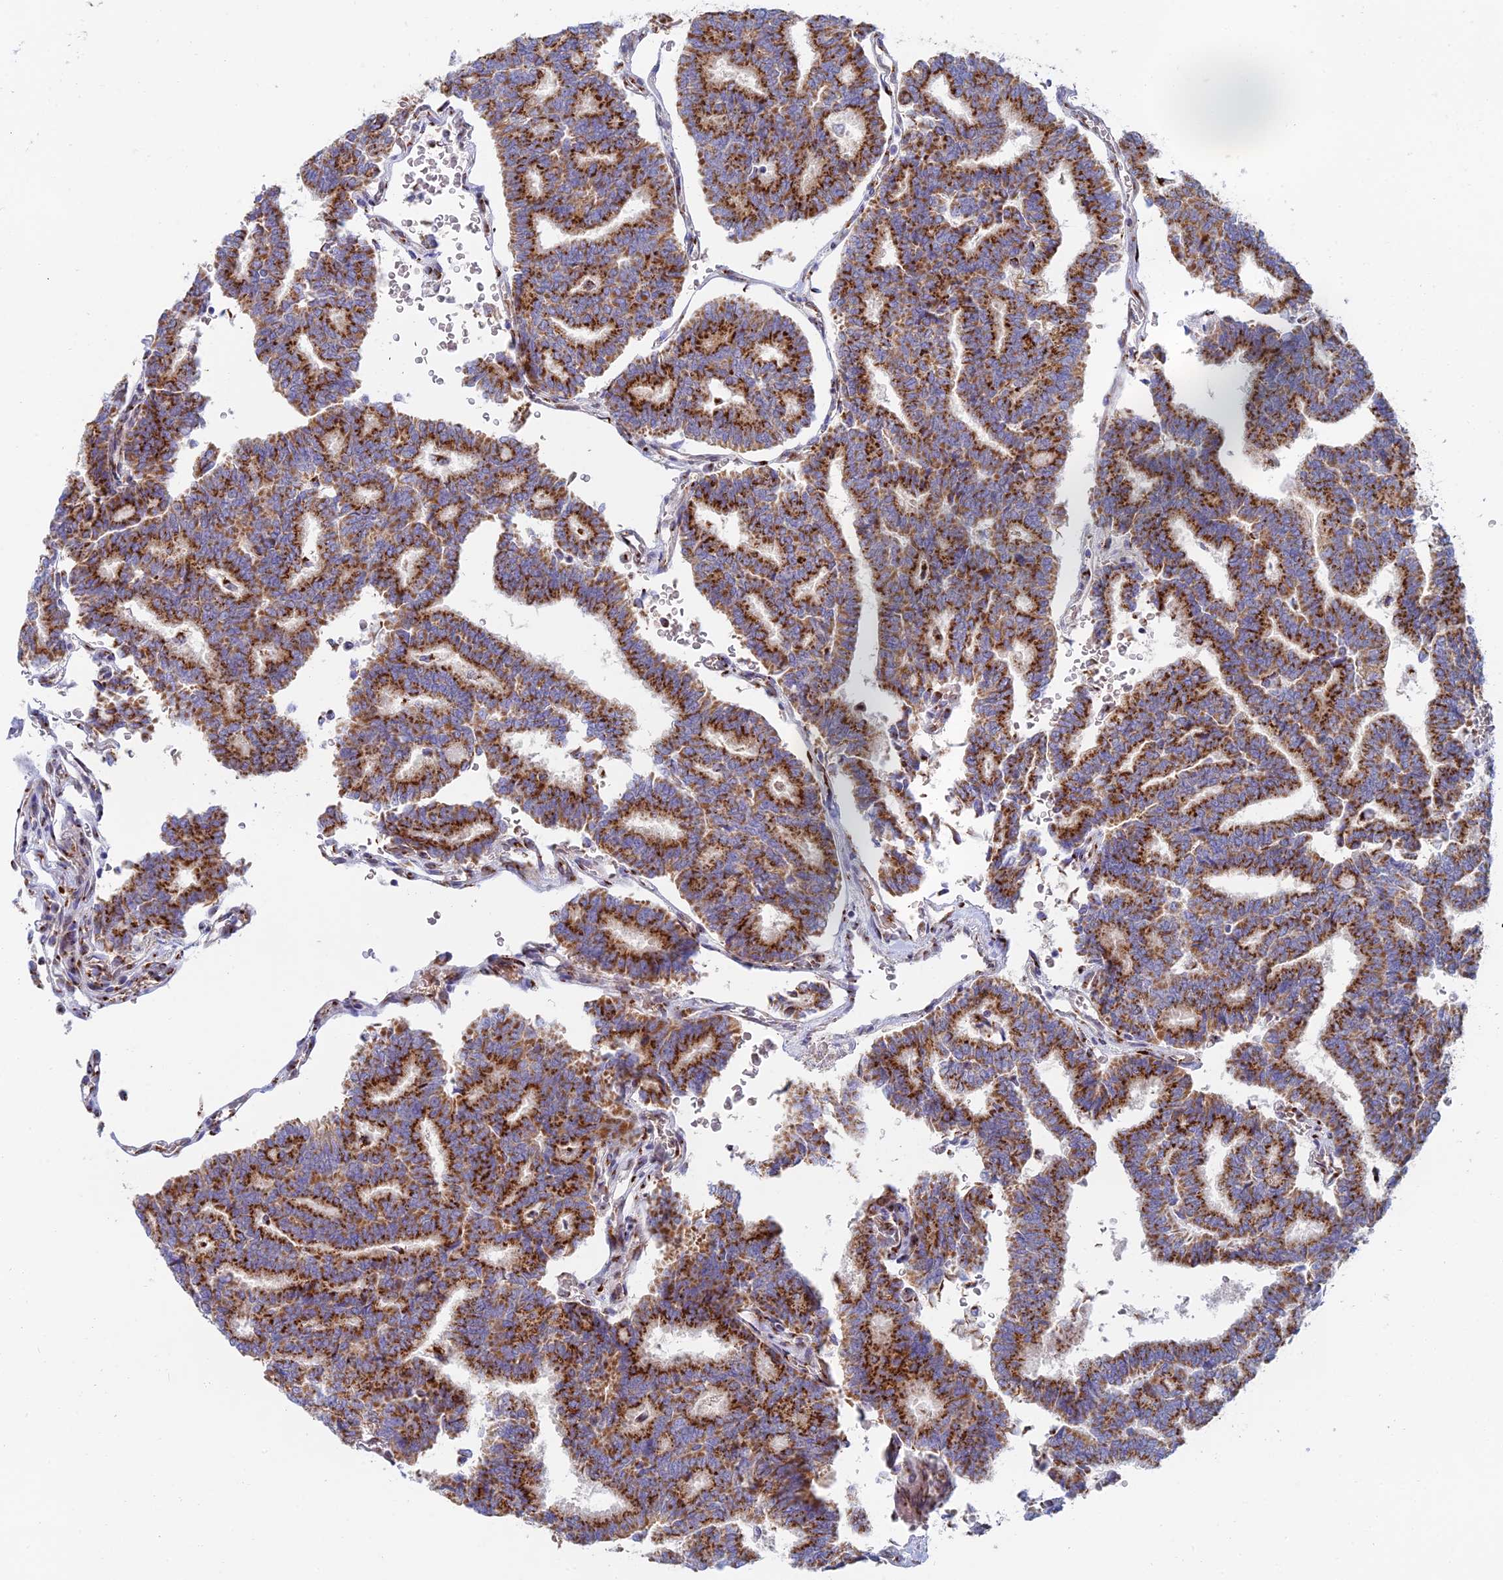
{"staining": {"intensity": "strong", "quantity": ">75%", "location": "cytoplasmic/membranous"}, "tissue": "thyroid cancer", "cell_type": "Tumor cells", "image_type": "cancer", "snomed": [{"axis": "morphology", "description": "Papillary adenocarcinoma, NOS"}, {"axis": "topography", "description": "Thyroid gland"}], "caption": "Thyroid papillary adenocarcinoma was stained to show a protein in brown. There is high levels of strong cytoplasmic/membranous staining in approximately >75% of tumor cells.", "gene": "HS2ST1", "patient": {"sex": "female", "age": 35}}